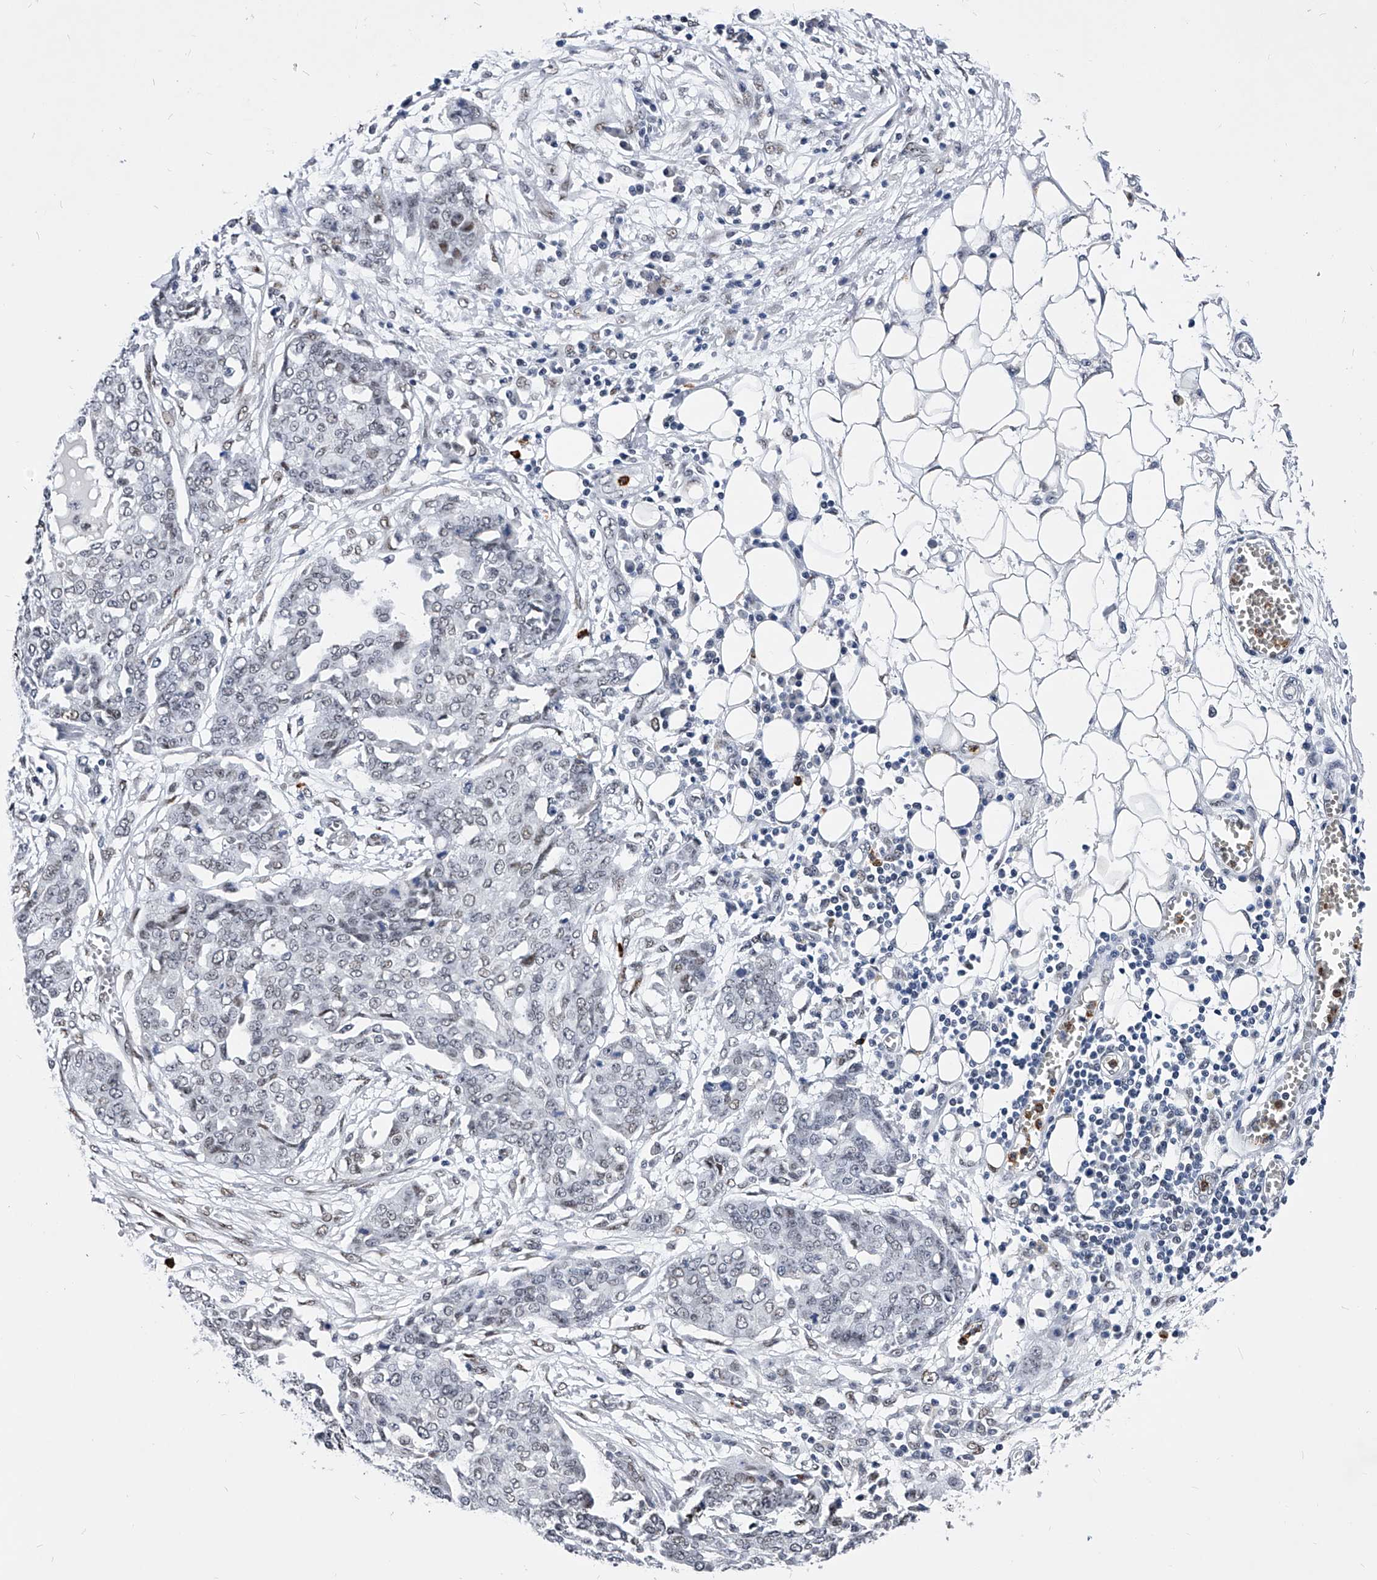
{"staining": {"intensity": "negative", "quantity": "none", "location": "none"}, "tissue": "ovarian cancer", "cell_type": "Tumor cells", "image_type": "cancer", "snomed": [{"axis": "morphology", "description": "Cystadenocarcinoma, serous, NOS"}, {"axis": "topography", "description": "Soft tissue"}, {"axis": "topography", "description": "Ovary"}], "caption": "DAB immunohistochemical staining of human ovarian cancer demonstrates no significant positivity in tumor cells.", "gene": "TESK2", "patient": {"sex": "female", "age": 57}}